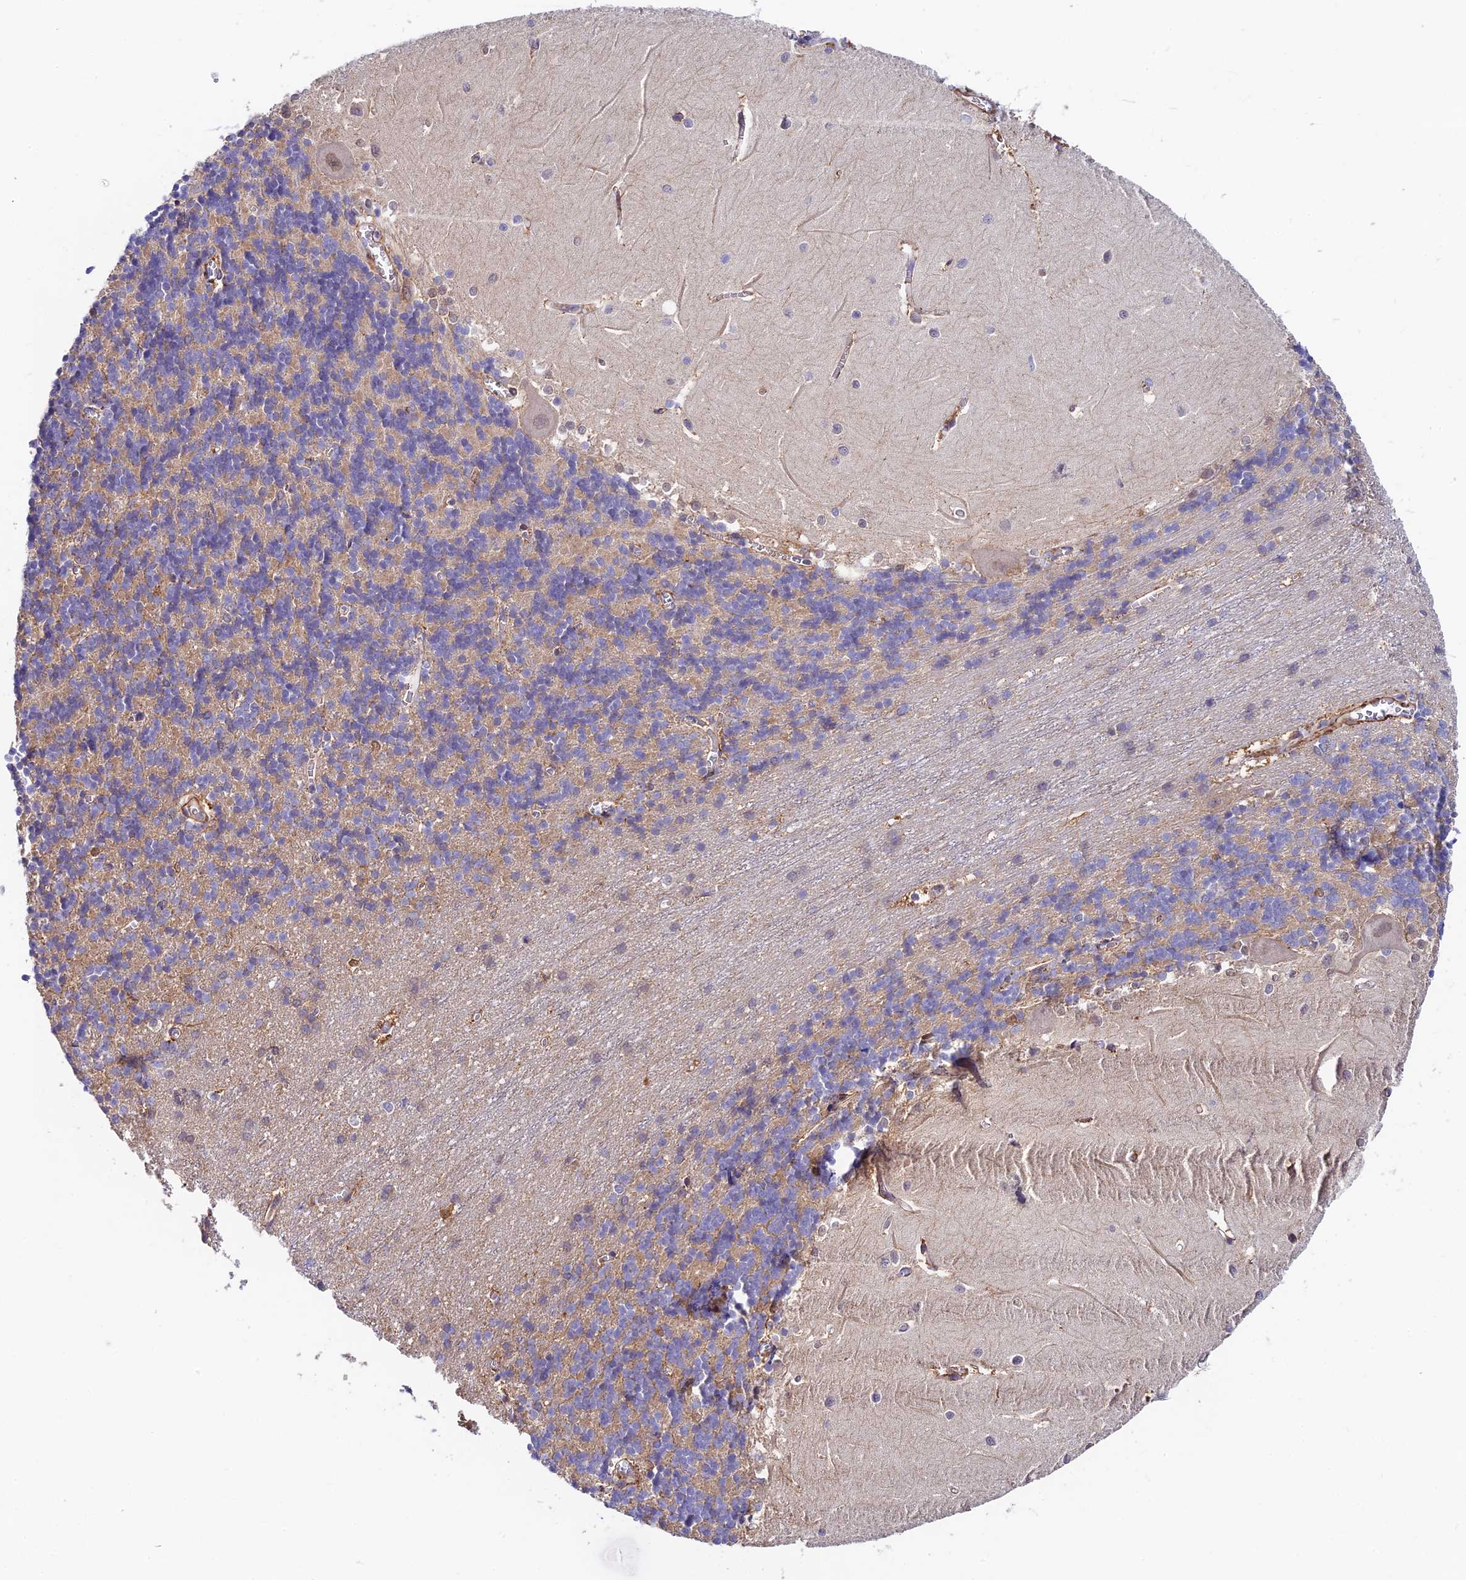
{"staining": {"intensity": "weak", "quantity": "<25%", "location": "cytoplasmic/membranous"}, "tissue": "cerebellum", "cell_type": "Cells in granular layer", "image_type": "normal", "snomed": [{"axis": "morphology", "description": "Normal tissue, NOS"}, {"axis": "topography", "description": "Cerebellum"}], "caption": "The photomicrograph reveals no staining of cells in granular layer in normal cerebellum.", "gene": "ANKRD50", "patient": {"sex": "male", "age": 37}}